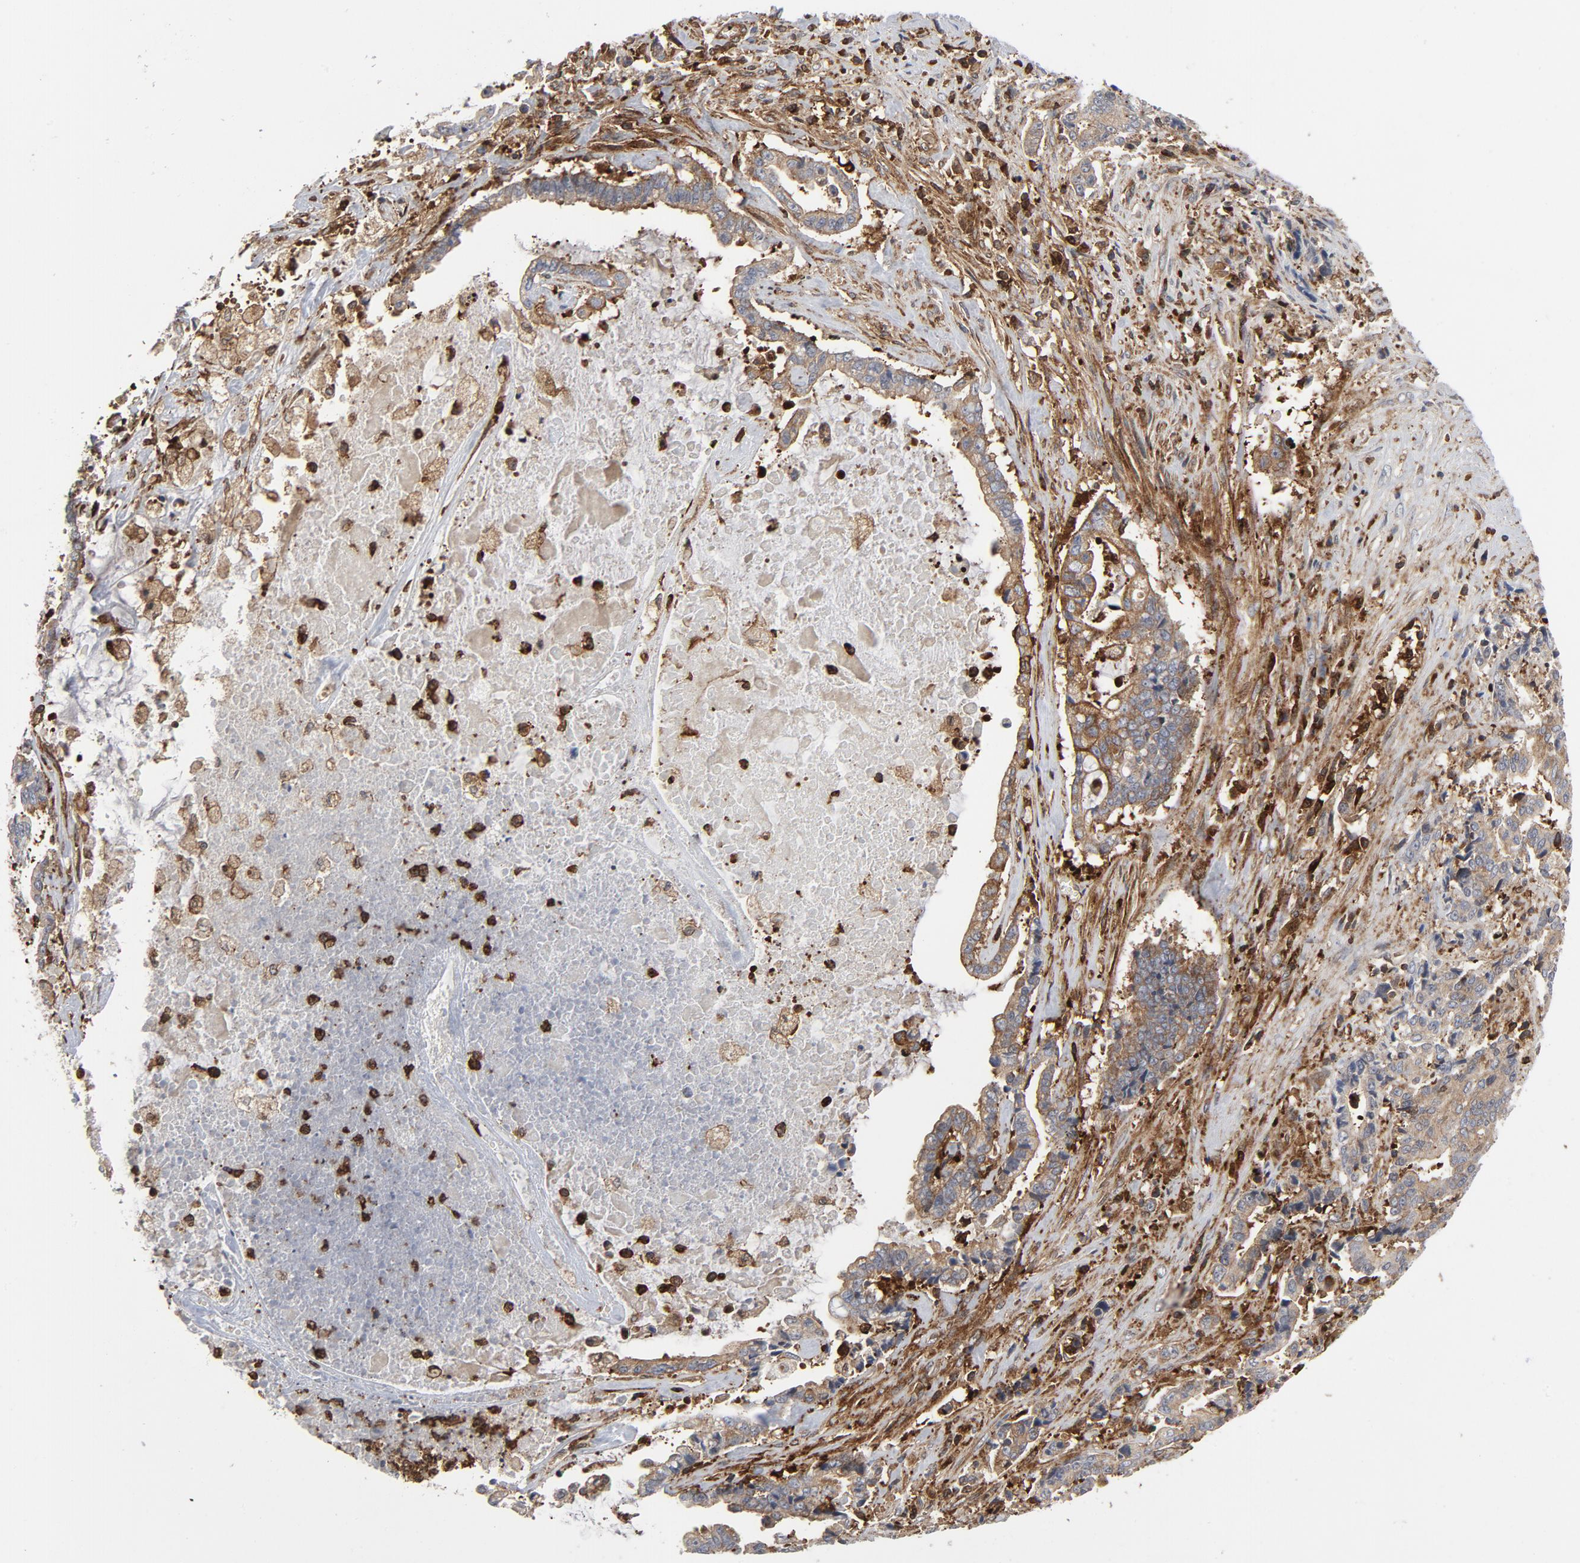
{"staining": {"intensity": "moderate", "quantity": ">75%", "location": "cytoplasmic/membranous"}, "tissue": "liver cancer", "cell_type": "Tumor cells", "image_type": "cancer", "snomed": [{"axis": "morphology", "description": "Cholangiocarcinoma"}, {"axis": "topography", "description": "Liver"}], "caption": "Immunohistochemical staining of liver cholangiocarcinoma reveals medium levels of moderate cytoplasmic/membranous expression in about >75% of tumor cells.", "gene": "YES1", "patient": {"sex": "male", "age": 57}}